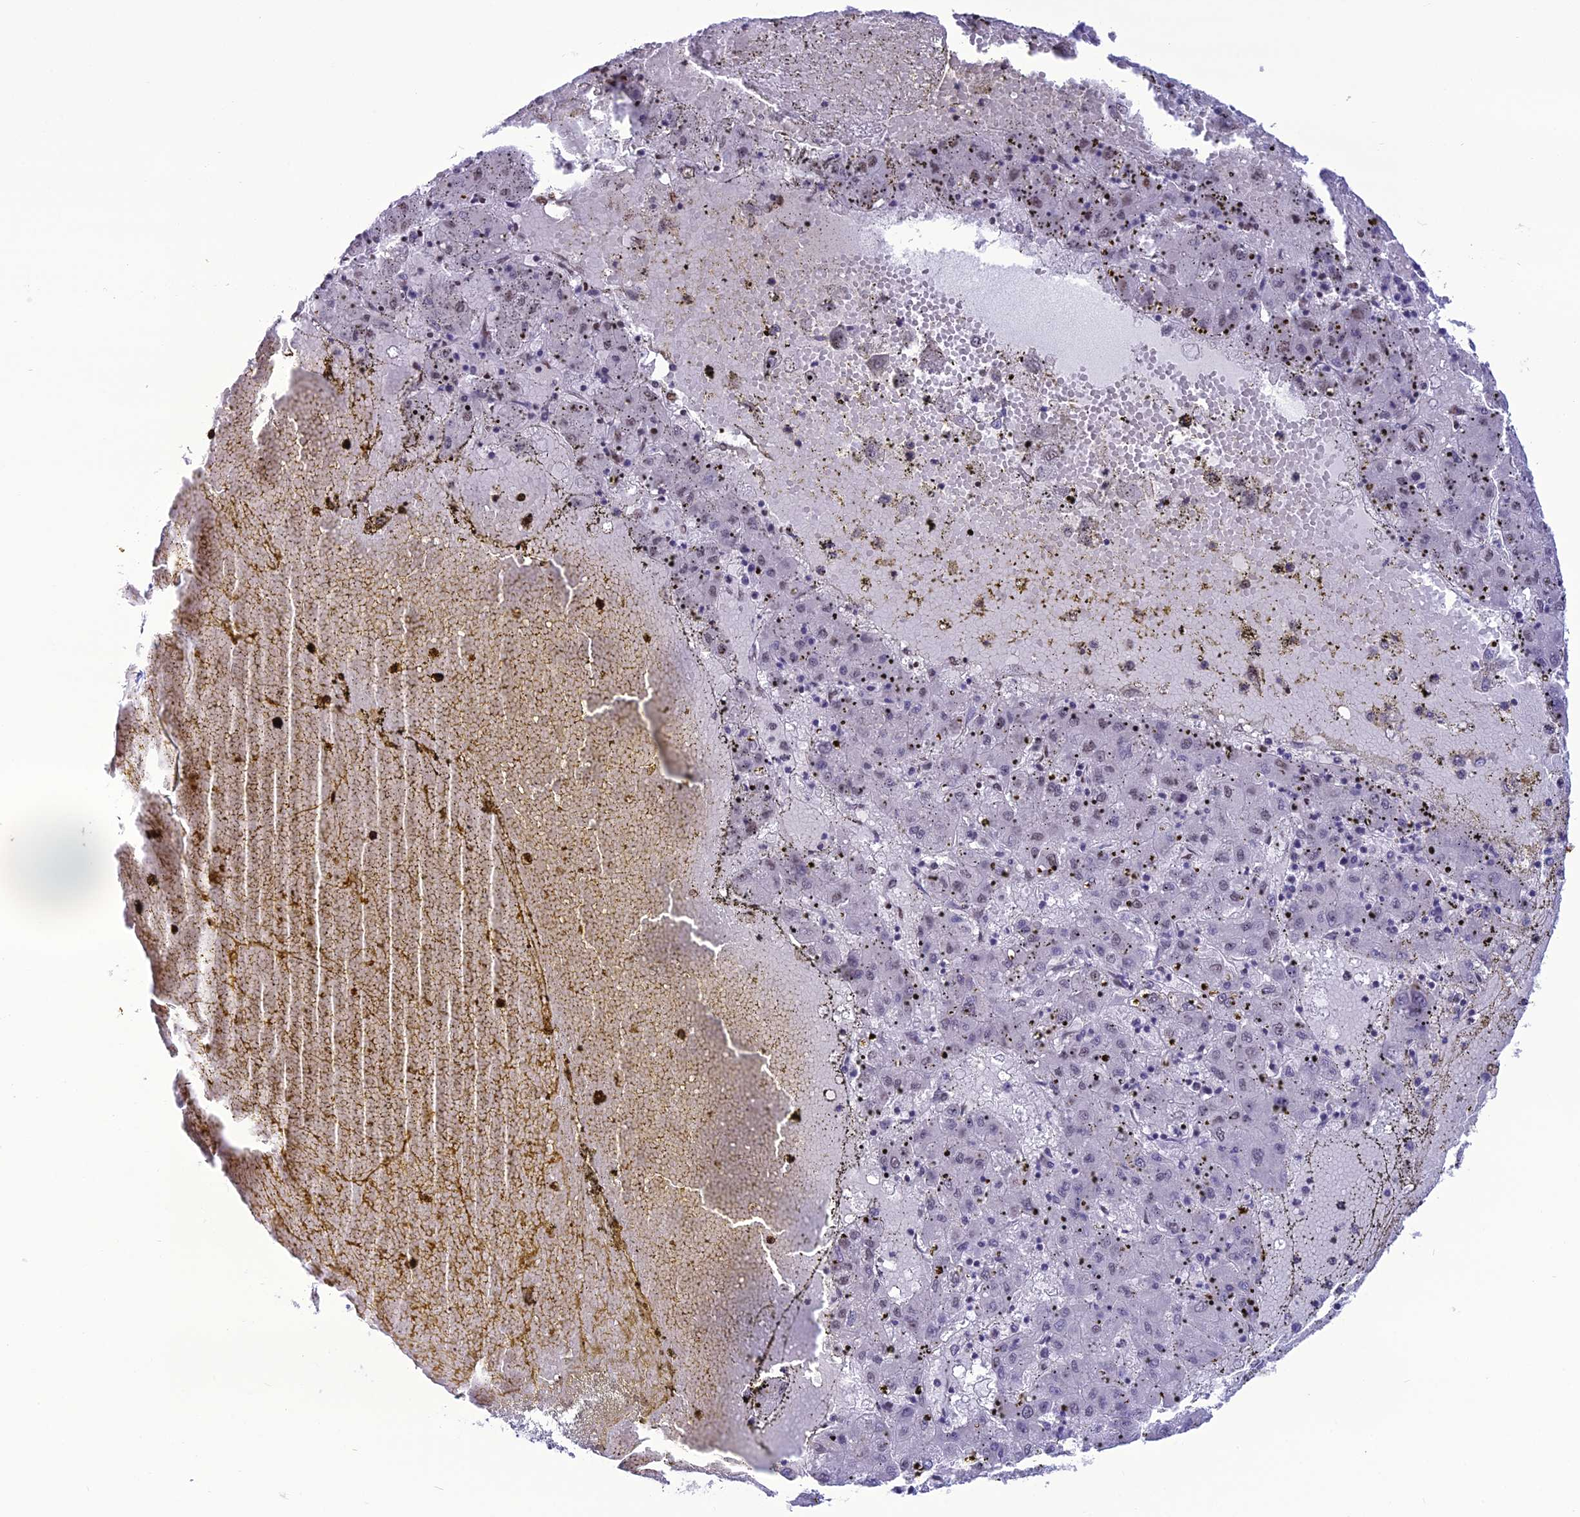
{"staining": {"intensity": "negative", "quantity": "none", "location": "none"}, "tissue": "liver cancer", "cell_type": "Tumor cells", "image_type": "cancer", "snomed": [{"axis": "morphology", "description": "Carcinoma, Hepatocellular, NOS"}, {"axis": "topography", "description": "Liver"}], "caption": "IHC photomicrograph of neoplastic tissue: liver hepatocellular carcinoma stained with DAB (3,3'-diaminobenzidine) exhibits no significant protein staining in tumor cells. The staining was performed using DAB to visualize the protein expression in brown, while the nuclei were stained in blue with hematoxylin (Magnification: 20x).", "gene": "PRAMEF12", "patient": {"sex": "male", "age": 72}}